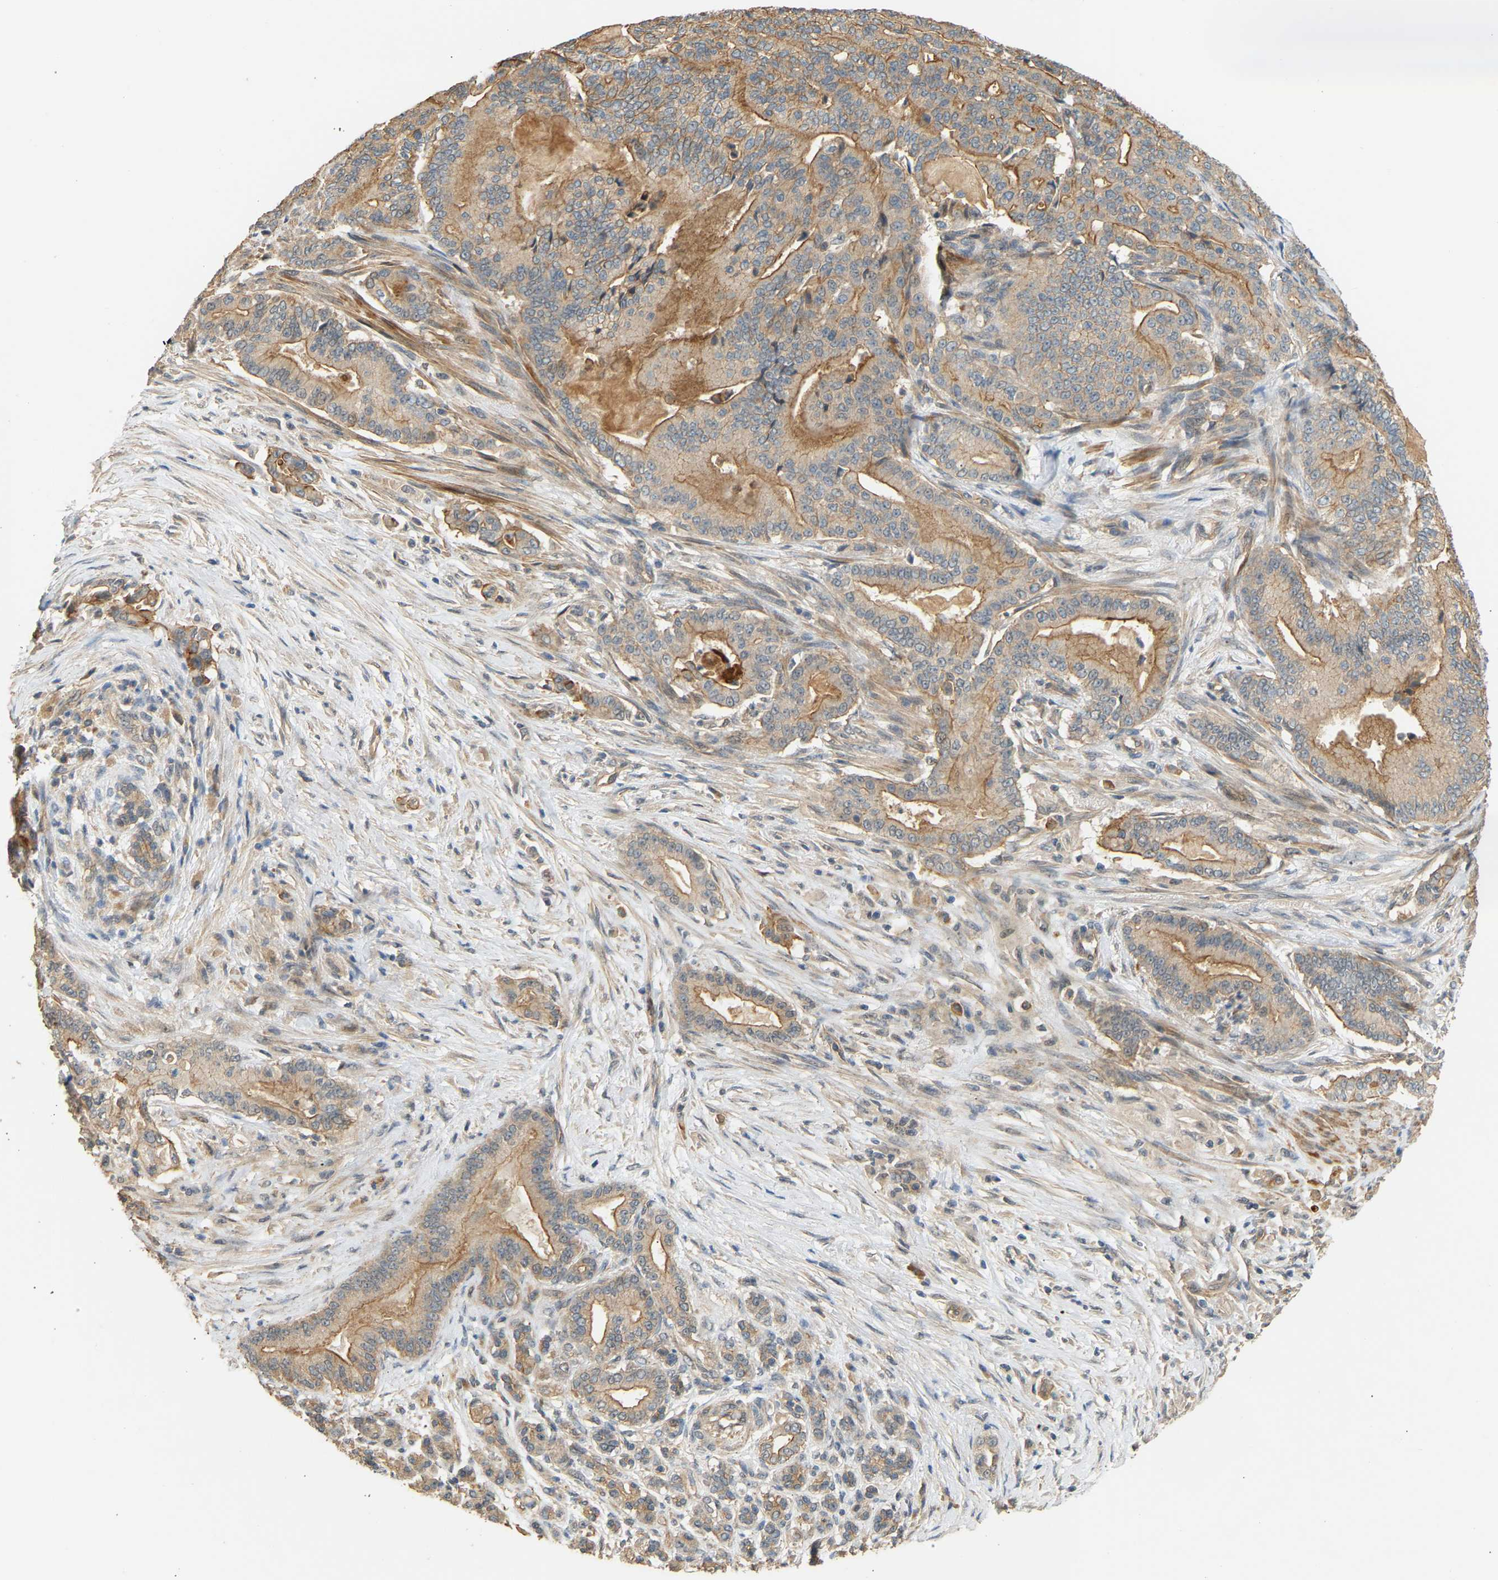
{"staining": {"intensity": "moderate", "quantity": ">75%", "location": "cytoplasmic/membranous"}, "tissue": "pancreatic cancer", "cell_type": "Tumor cells", "image_type": "cancer", "snomed": [{"axis": "morphology", "description": "Normal tissue, NOS"}, {"axis": "morphology", "description": "Adenocarcinoma, NOS"}, {"axis": "topography", "description": "Pancreas"}], "caption": "Protein analysis of adenocarcinoma (pancreatic) tissue shows moderate cytoplasmic/membranous staining in about >75% of tumor cells.", "gene": "RGL1", "patient": {"sex": "male", "age": 63}}